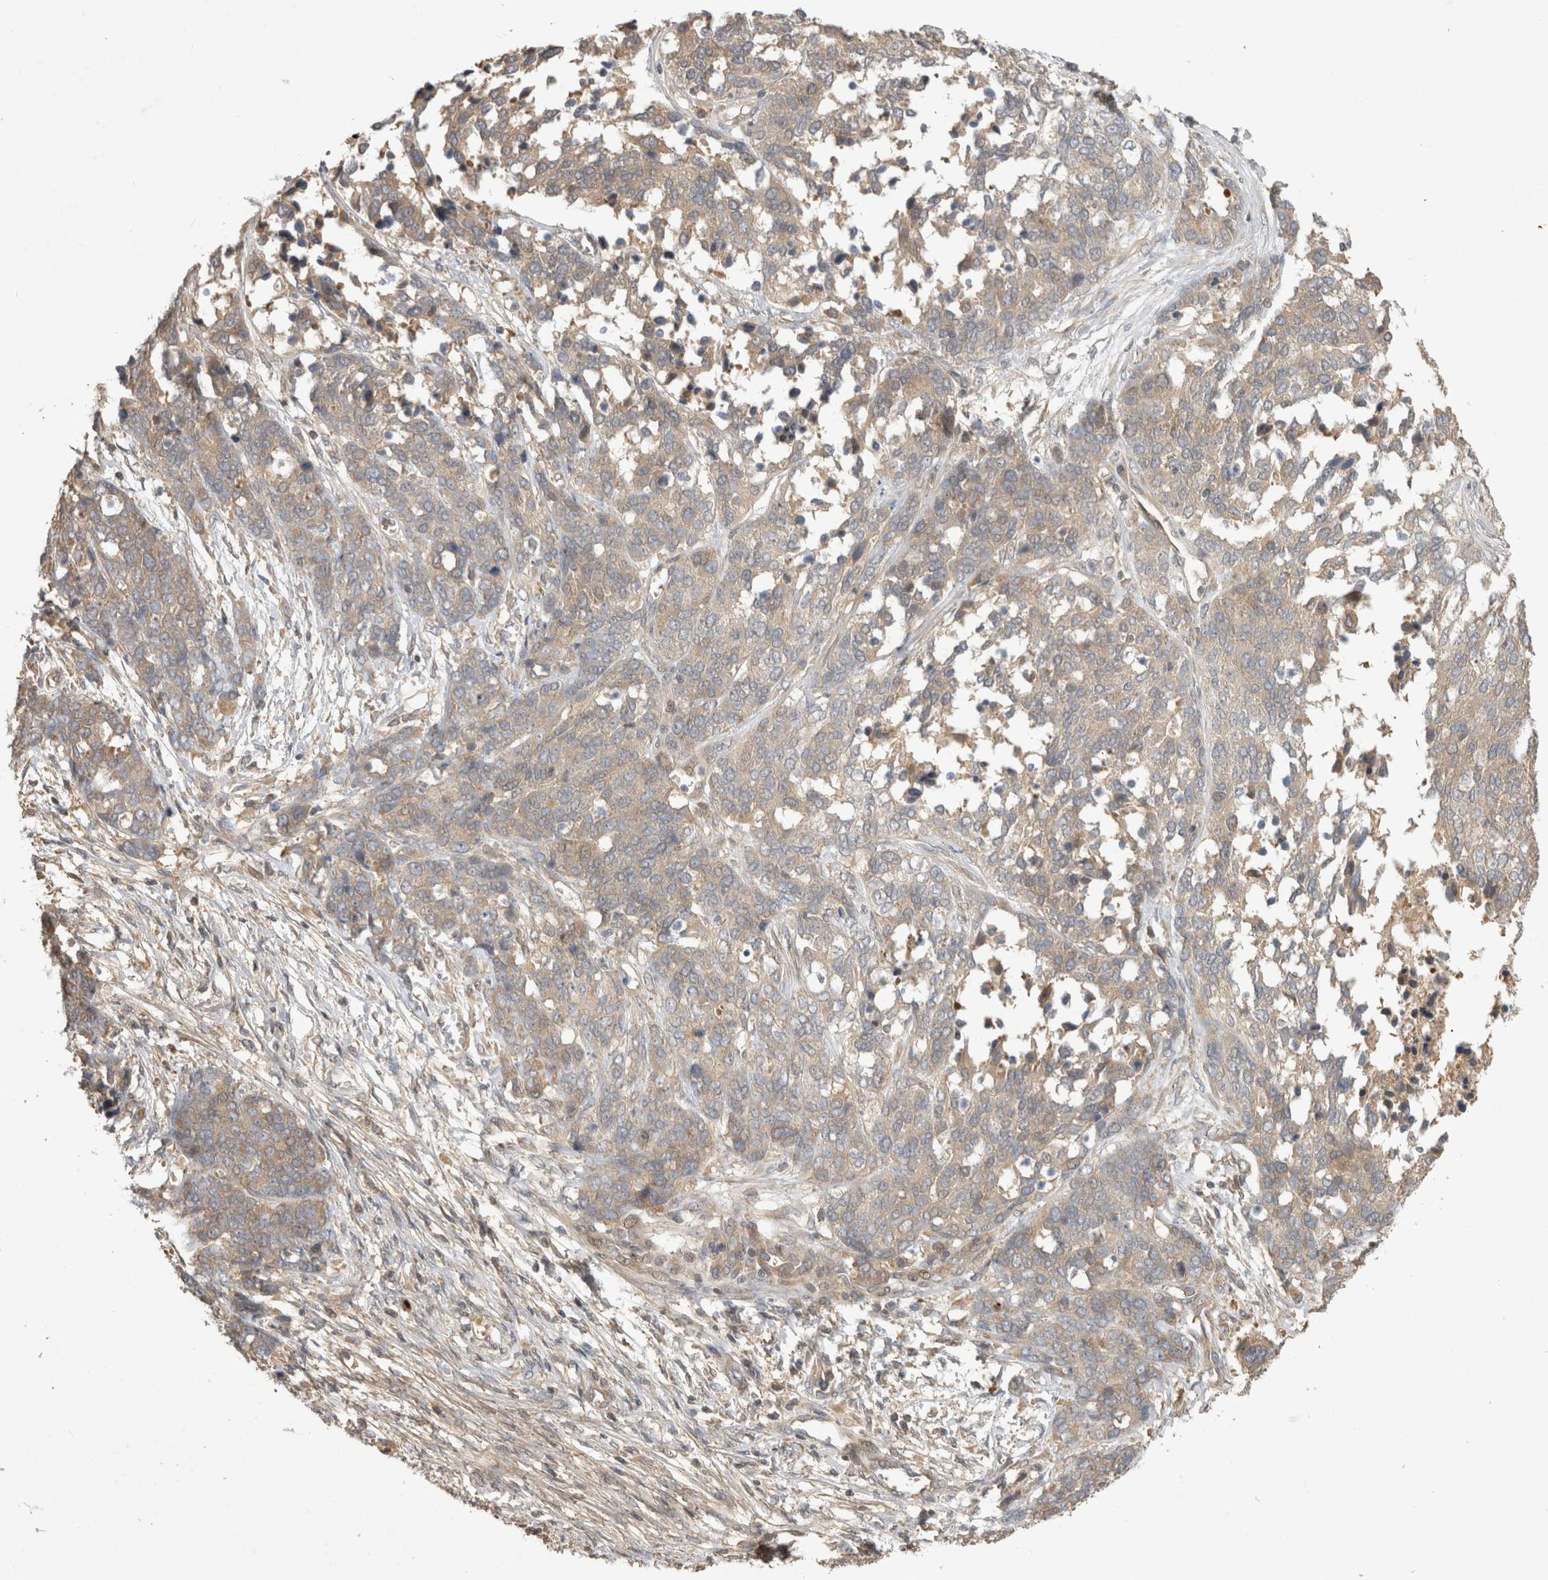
{"staining": {"intensity": "weak", "quantity": "<25%", "location": "cytoplasmic/membranous"}, "tissue": "ovarian cancer", "cell_type": "Tumor cells", "image_type": "cancer", "snomed": [{"axis": "morphology", "description": "Cystadenocarcinoma, serous, NOS"}, {"axis": "topography", "description": "Ovary"}], "caption": "This is a photomicrograph of immunohistochemistry (IHC) staining of serous cystadenocarcinoma (ovarian), which shows no expression in tumor cells. Nuclei are stained in blue.", "gene": "PPP1R42", "patient": {"sex": "female", "age": 44}}